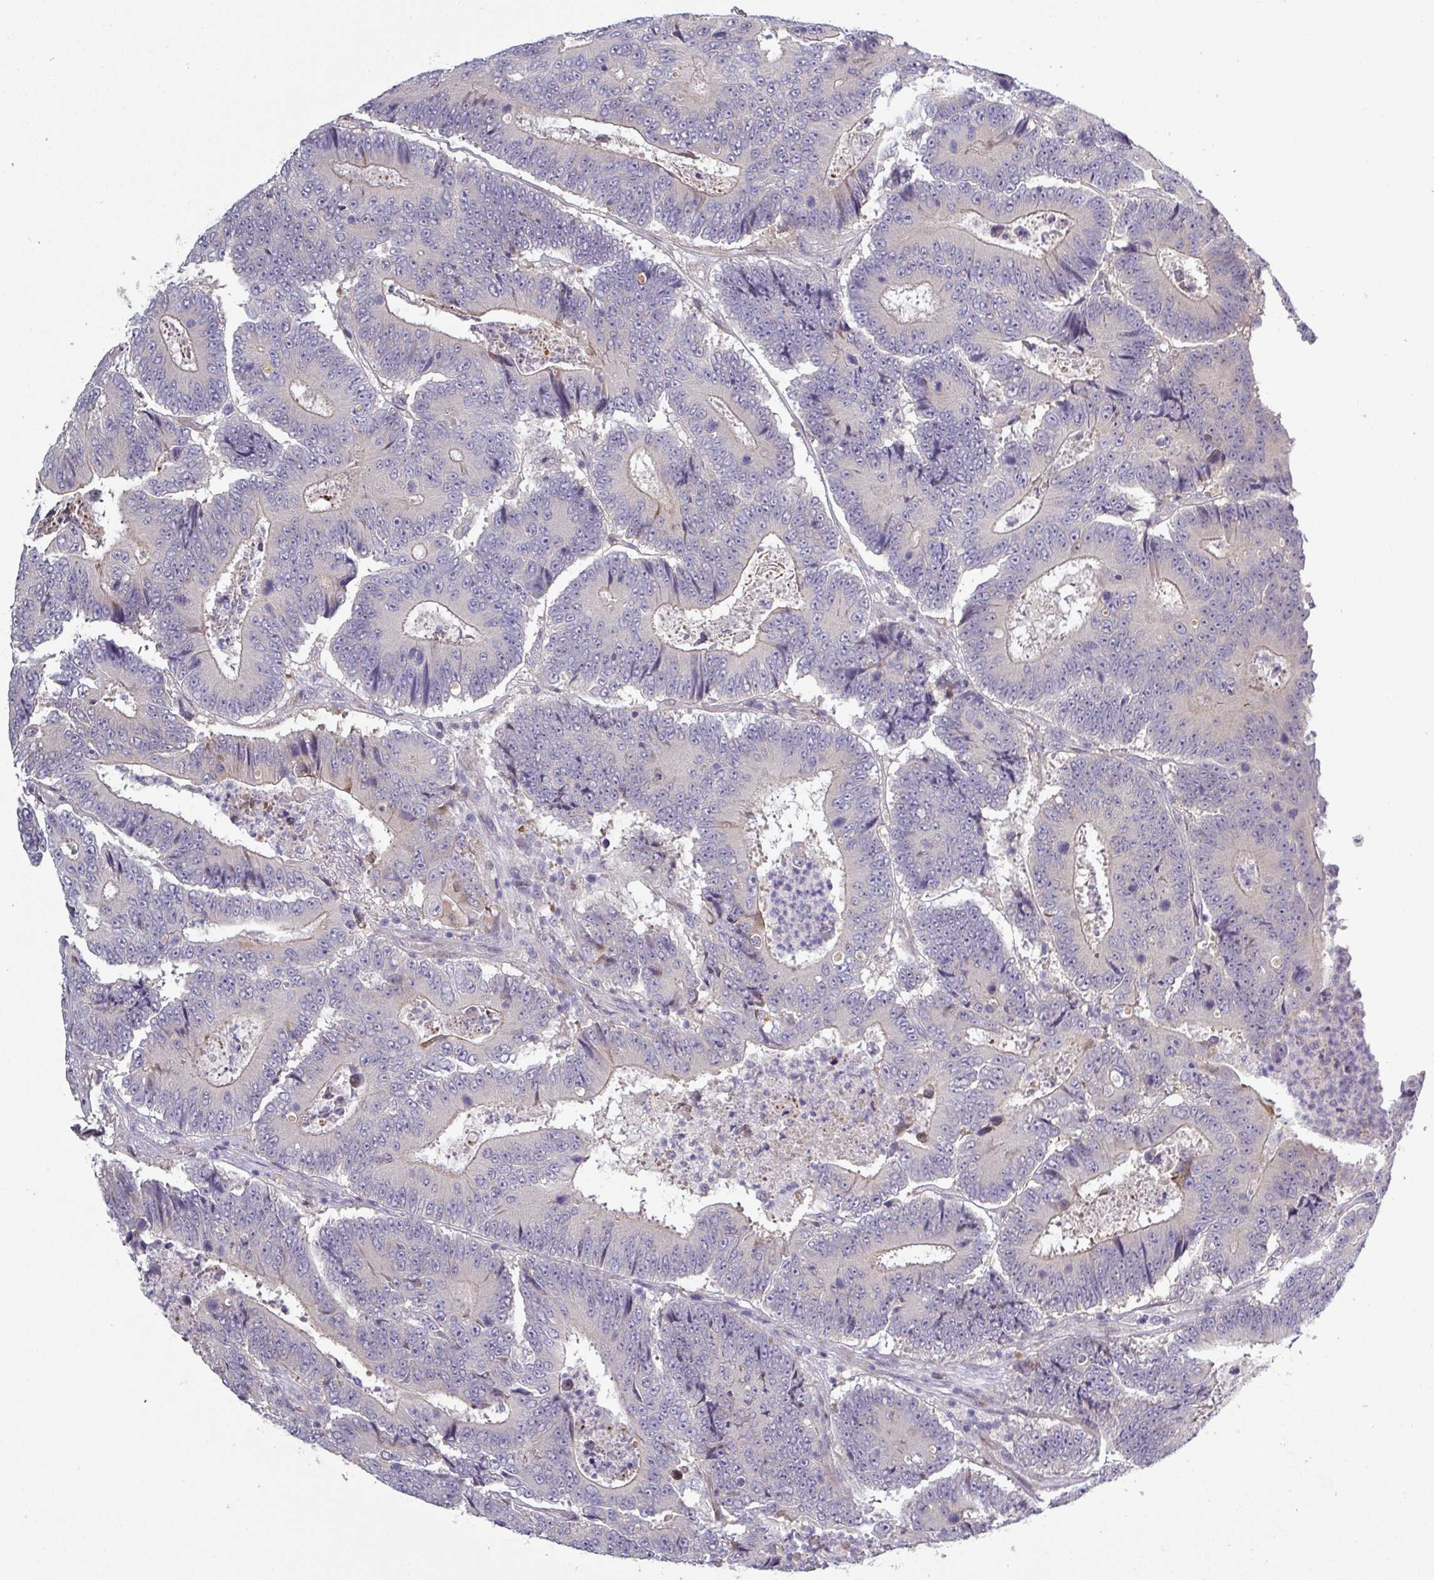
{"staining": {"intensity": "negative", "quantity": "none", "location": "none"}, "tissue": "colorectal cancer", "cell_type": "Tumor cells", "image_type": "cancer", "snomed": [{"axis": "morphology", "description": "Adenocarcinoma, NOS"}, {"axis": "topography", "description": "Colon"}], "caption": "Adenocarcinoma (colorectal) stained for a protein using IHC reveals no positivity tumor cells.", "gene": "C2orf16", "patient": {"sex": "male", "age": 83}}